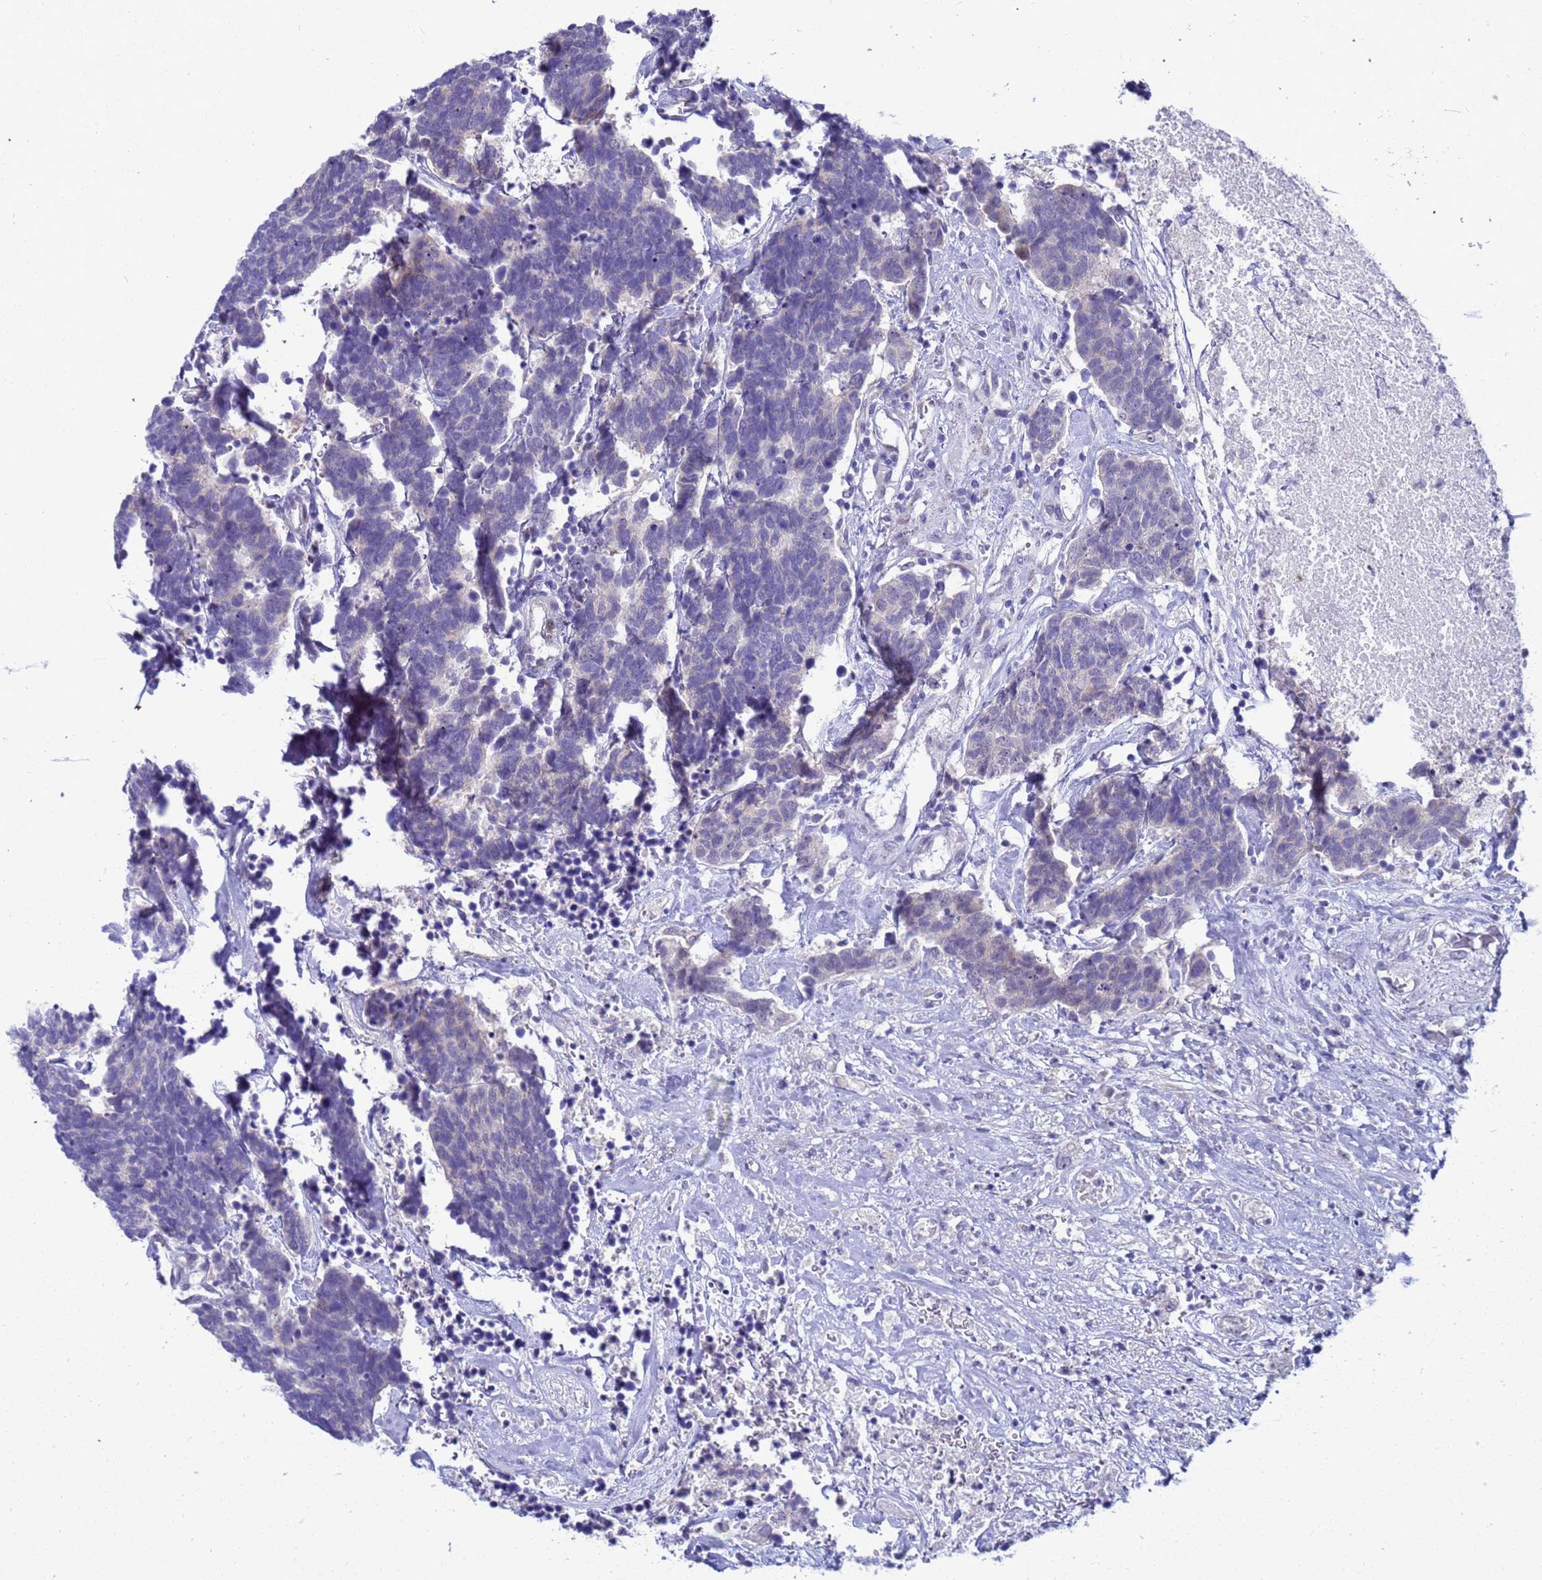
{"staining": {"intensity": "negative", "quantity": "none", "location": "none"}, "tissue": "carcinoid", "cell_type": "Tumor cells", "image_type": "cancer", "snomed": [{"axis": "morphology", "description": "Carcinoma, NOS"}, {"axis": "morphology", "description": "Carcinoid, malignant, NOS"}, {"axis": "topography", "description": "Urinary bladder"}], "caption": "A photomicrograph of human carcinoid is negative for staining in tumor cells.", "gene": "LRATD1", "patient": {"sex": "male", "age": 57}}